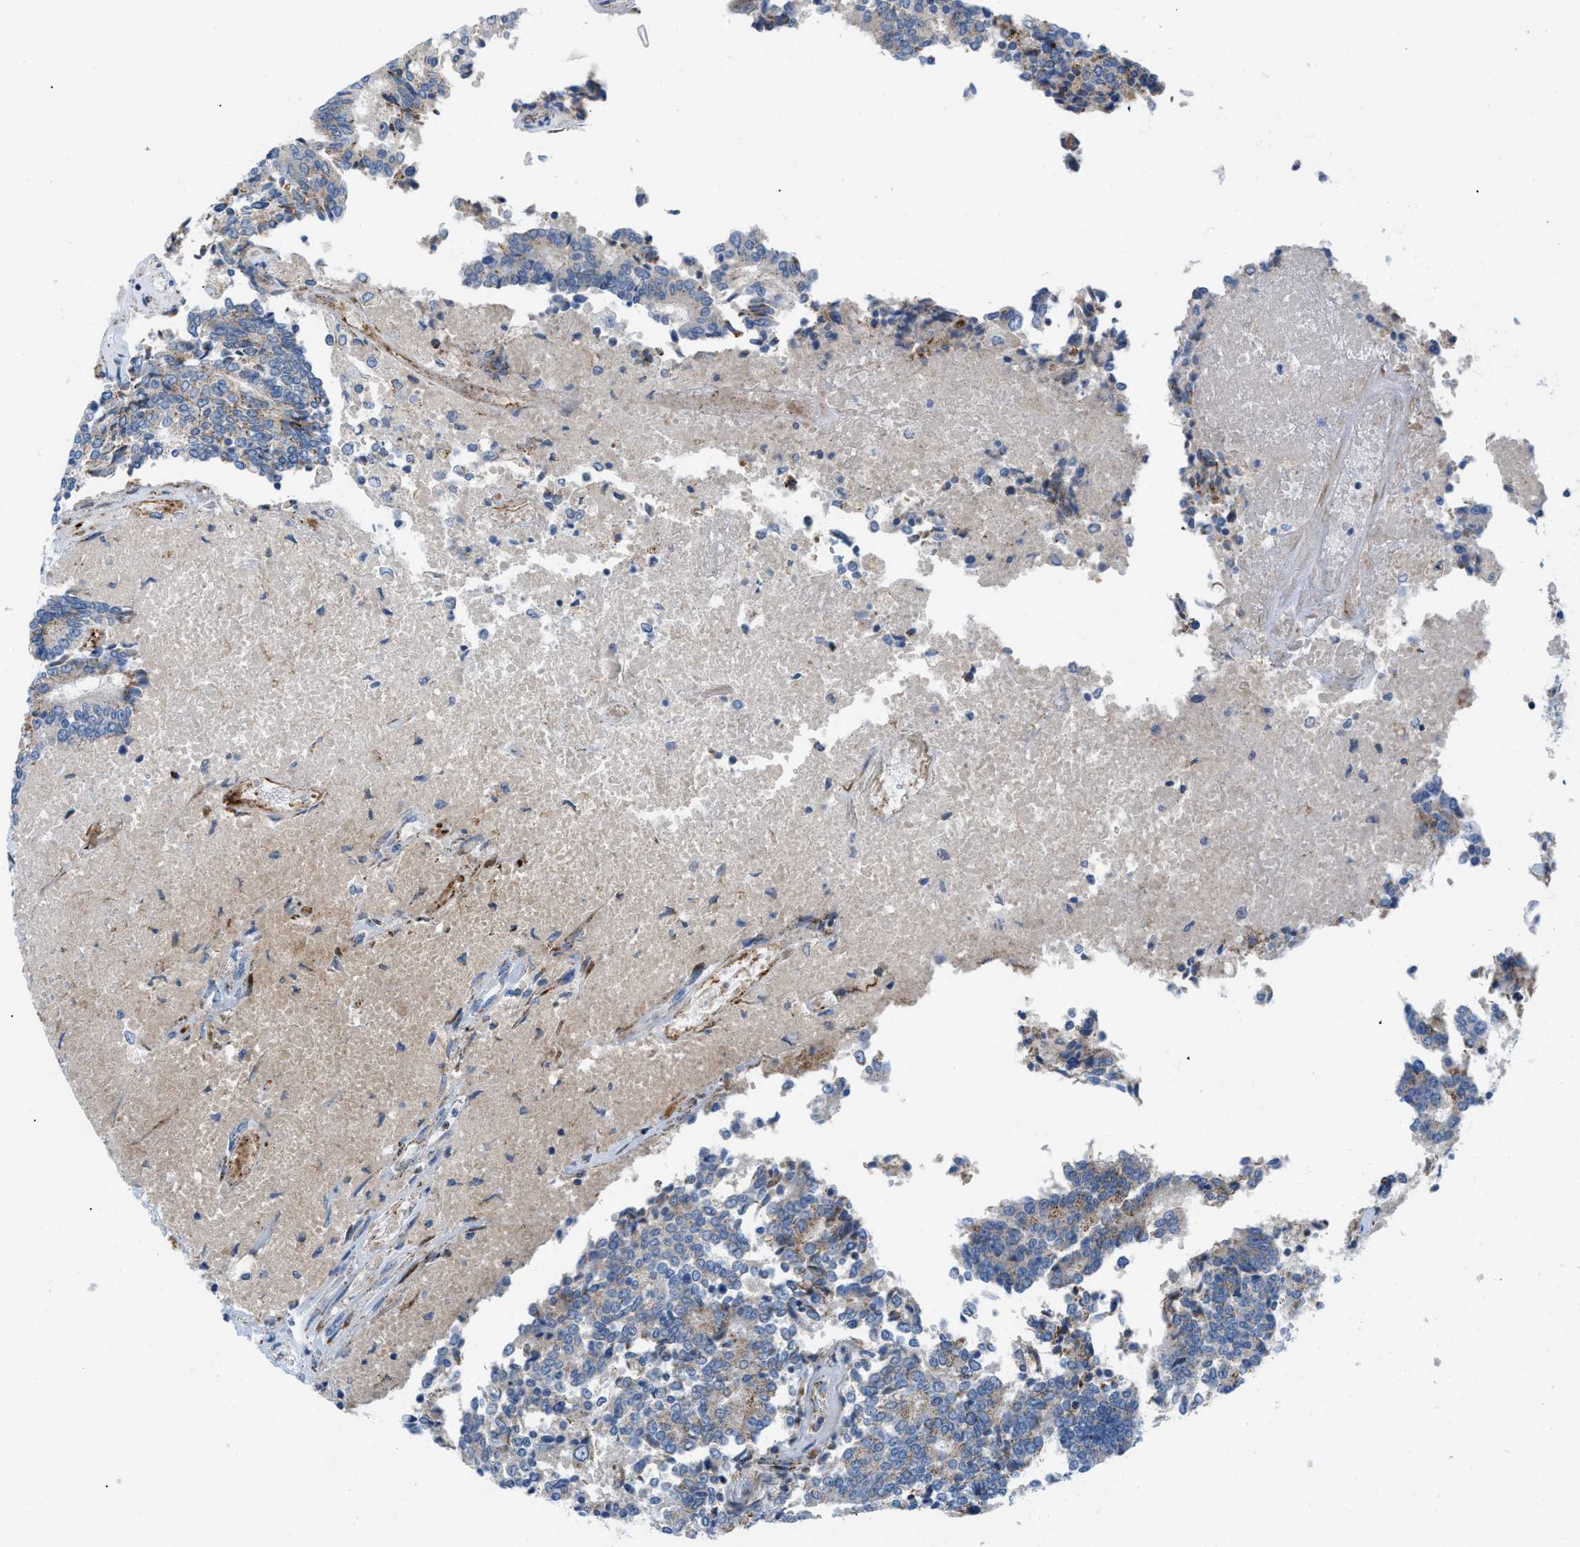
{"staining": {"intensity": "weak", "quantity": "25%-75%", "location": "cytoplasmic/membranous"}, "tissue": "prostate cancer", "cell_type": "Tumor cells", "image_type": "cancer", "snomed": [{"axis": "morphology", "description": "Normal tissue, NOS"}, {"axis": "morphology", "description": "Adenocarcinoma, High grade"}, {"axis": "topography", "description": "Prostate"}, {"axis": "topography", "description": "Seminal veicle"}], "caption": "IHC (DAB) staining of human prostate cancer (adenocarcinoma (high-grade)) exhibits weak cytoplasmic/membranous protein staining in about 25%-75% of tumor cells.", "gene": "RBBP9", "patient": {"sex": "male", "age": 55}}